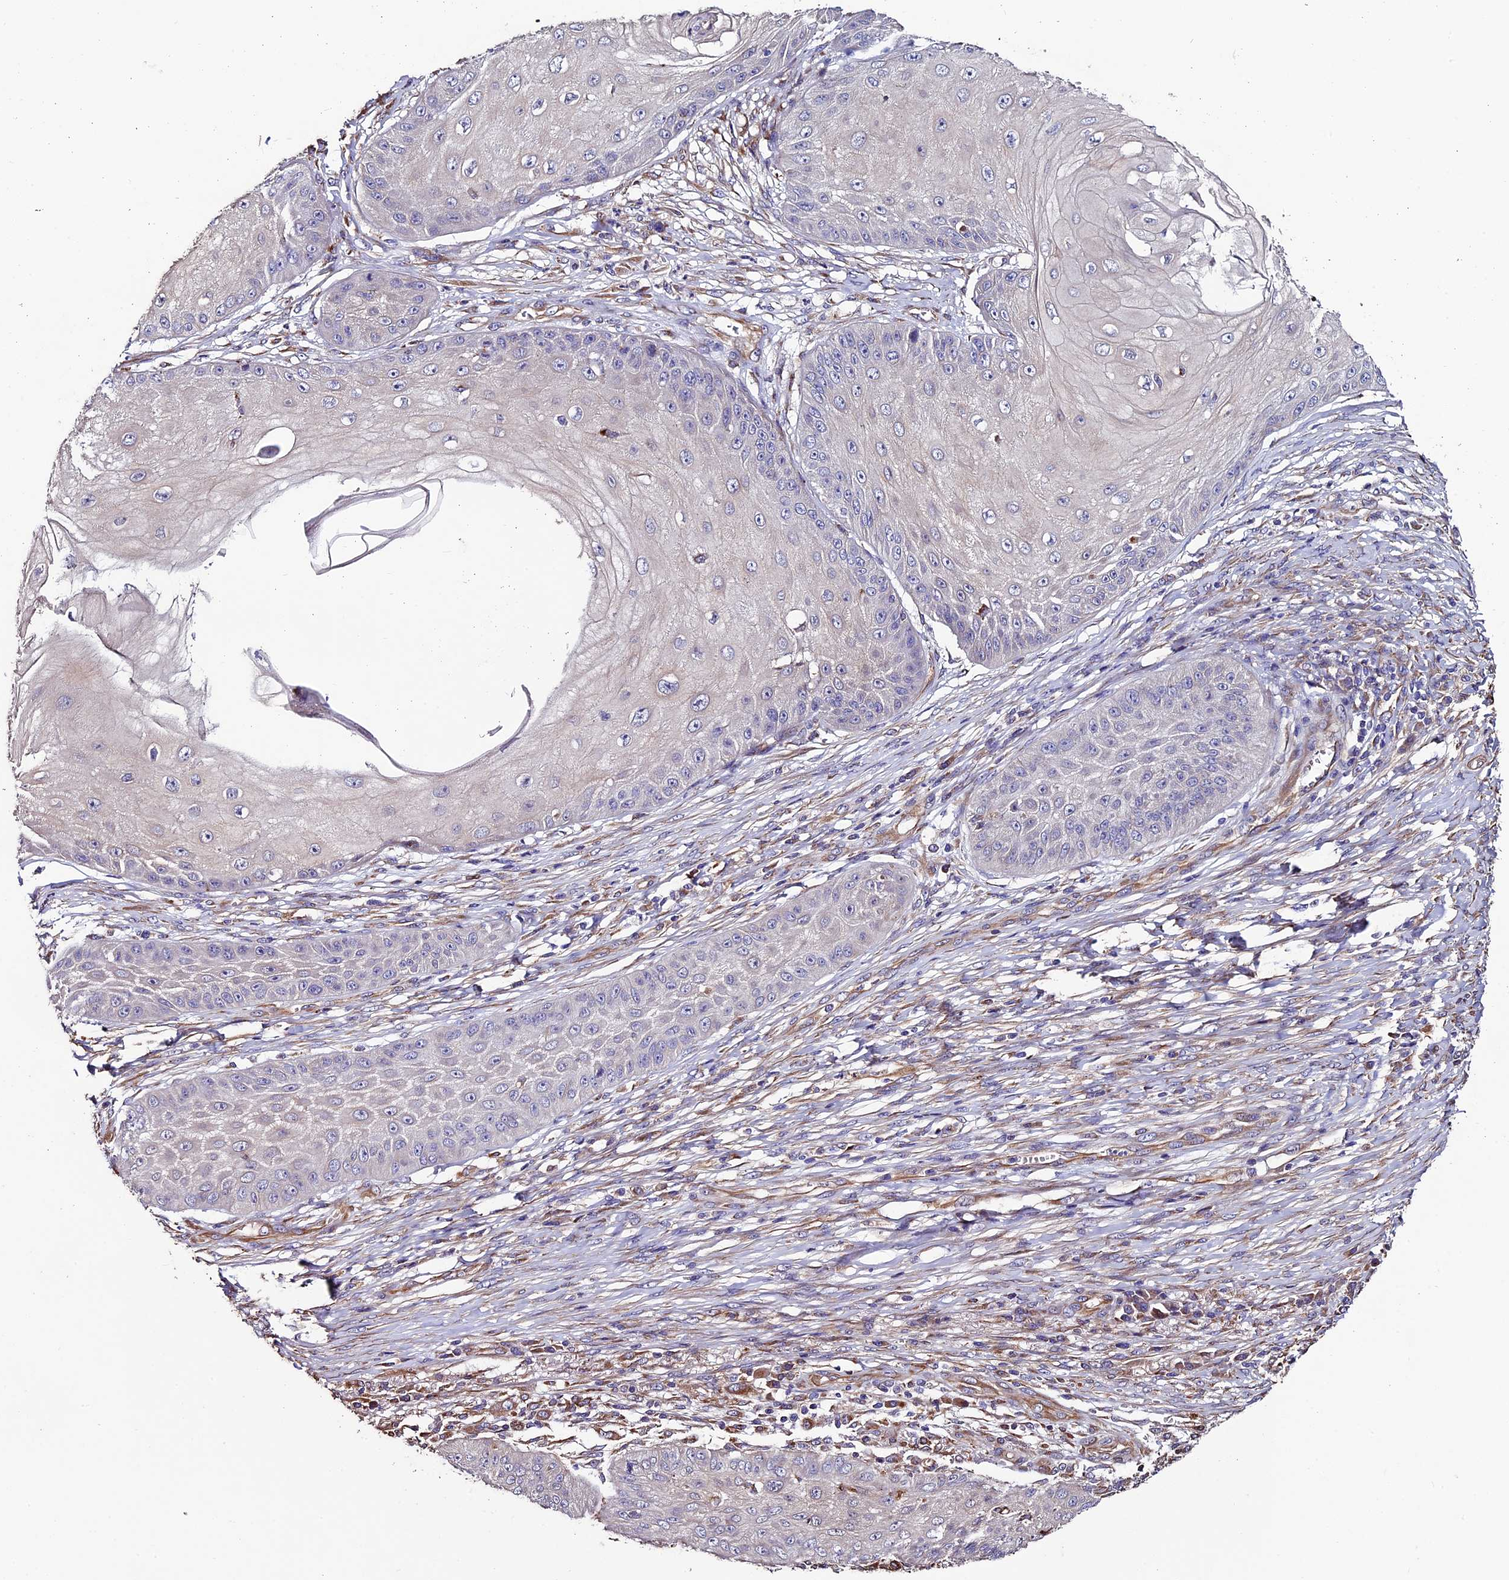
{"staining": {"intensity": "negative", "quantity": "none", "location": "none"}, "tissue": "skin cancer", "cell_type": "Tumor cells", "image_type": "cancer", "snomed": [{"axis": "morphology", "description": "Squamous cell carcinoma, NOS"}, {"axis": "topography", "description": "Skin"}], "caption": "IHC photomicrograph of human skin squamous cell carcinoma stained for a protein (brown), which exhibits no expression in tumor cells.", "gene": "CLN5", "patient": {"sex": "male", "age": 70}}